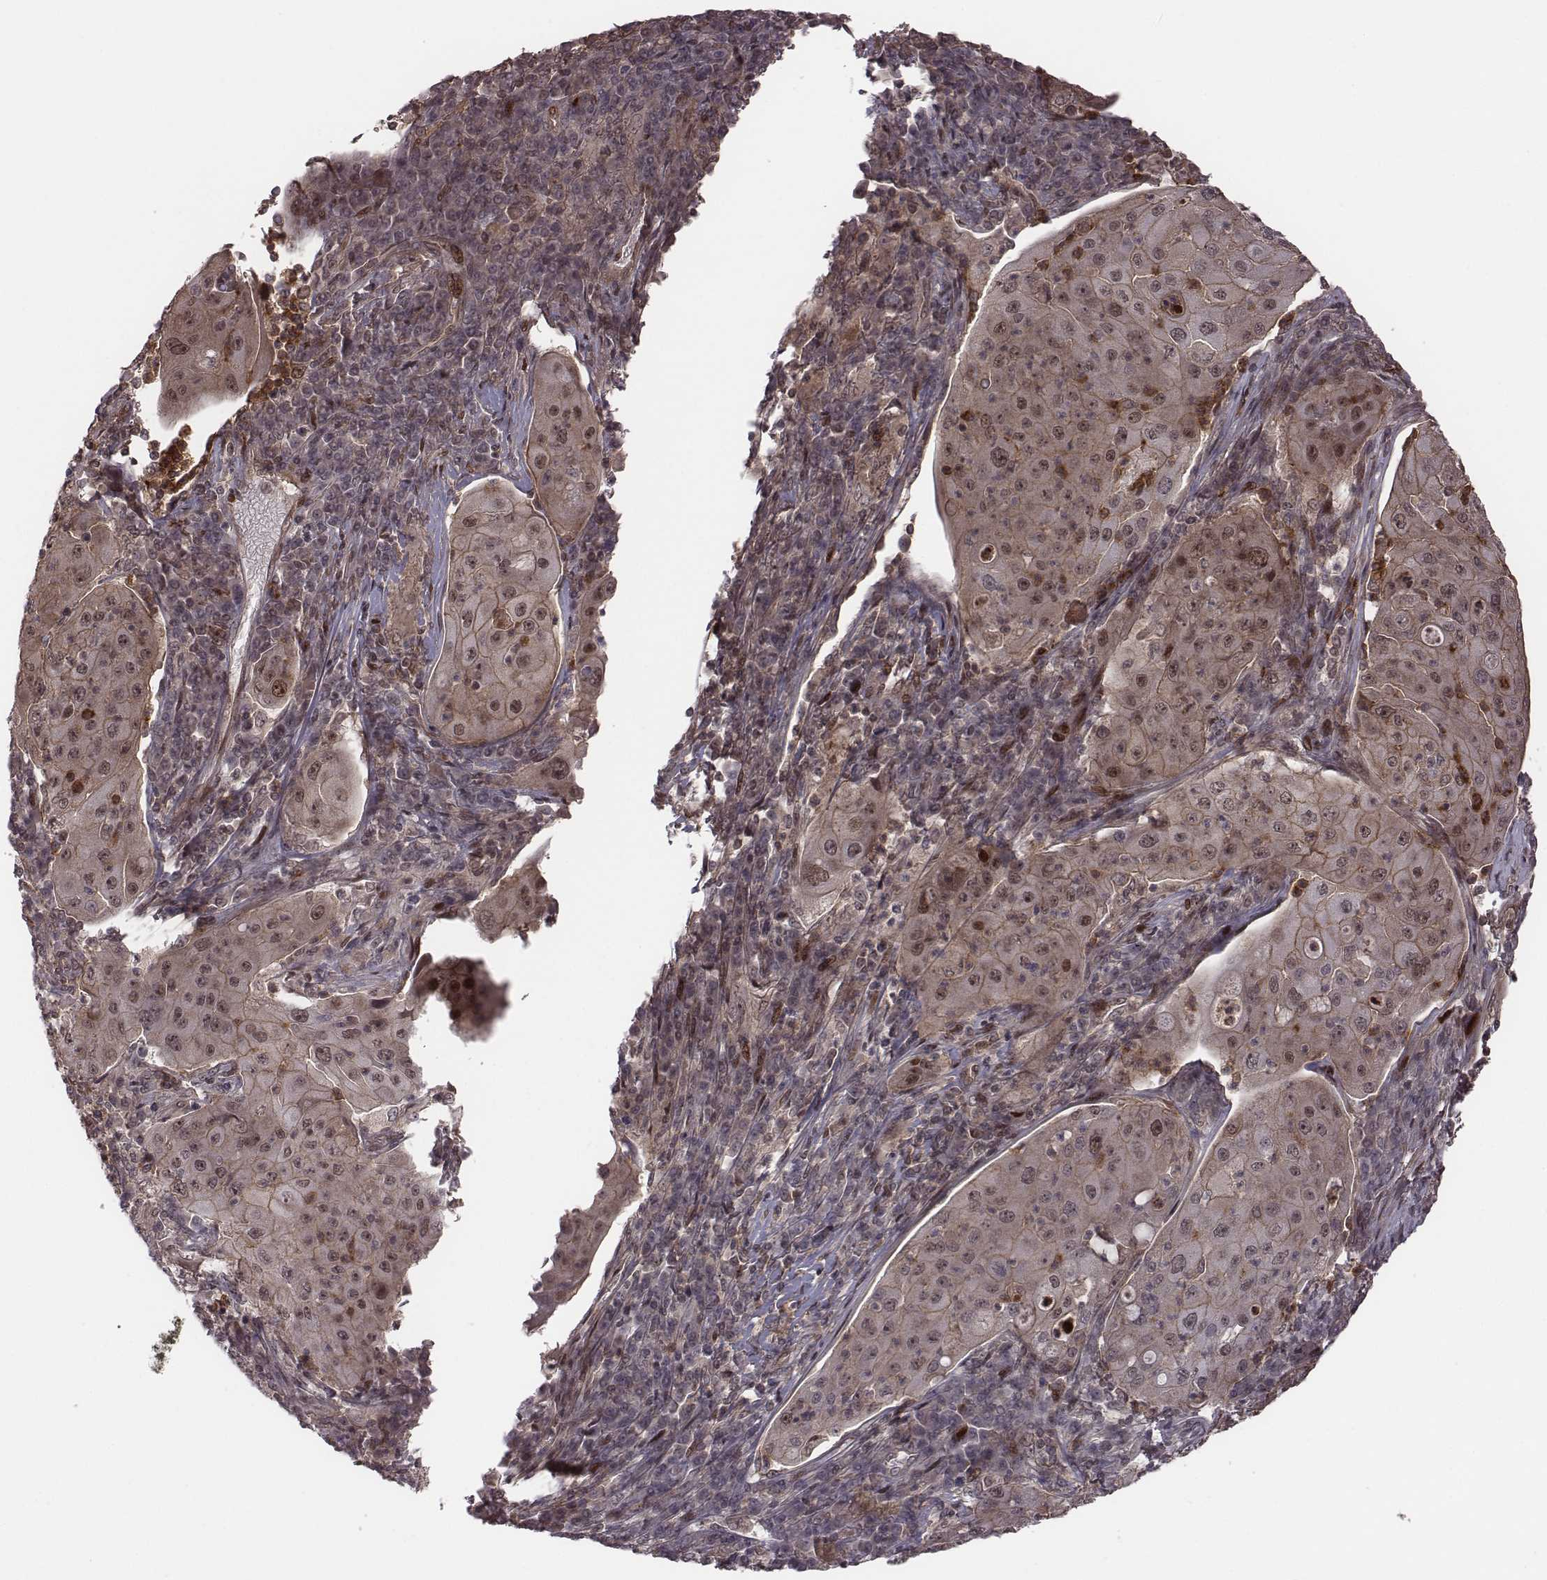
{"staining": {"intensity": "weak", "quantity": "25%-75%", "location": "cytoplasmic/membranous,nuclear"}, "tissue": "lung cancer", "cell_type": "Tumor cells", "image_type": "cancer", "snomed": [{"axis": "morphology", "description": "Squamous cell carcinoma, NOS"}, {"axis": "topography", "description": "Lung"}], "caption": "Protein positivity by IHC shows weak cytoplasmic/membranous and nuclear expression in about 25%-75% of tumor cells in lung cancer. (IHC, brightfield microscopy, high magnification).", "gene": "RPL3", "patient": {"sex": "female", "age": 59}}